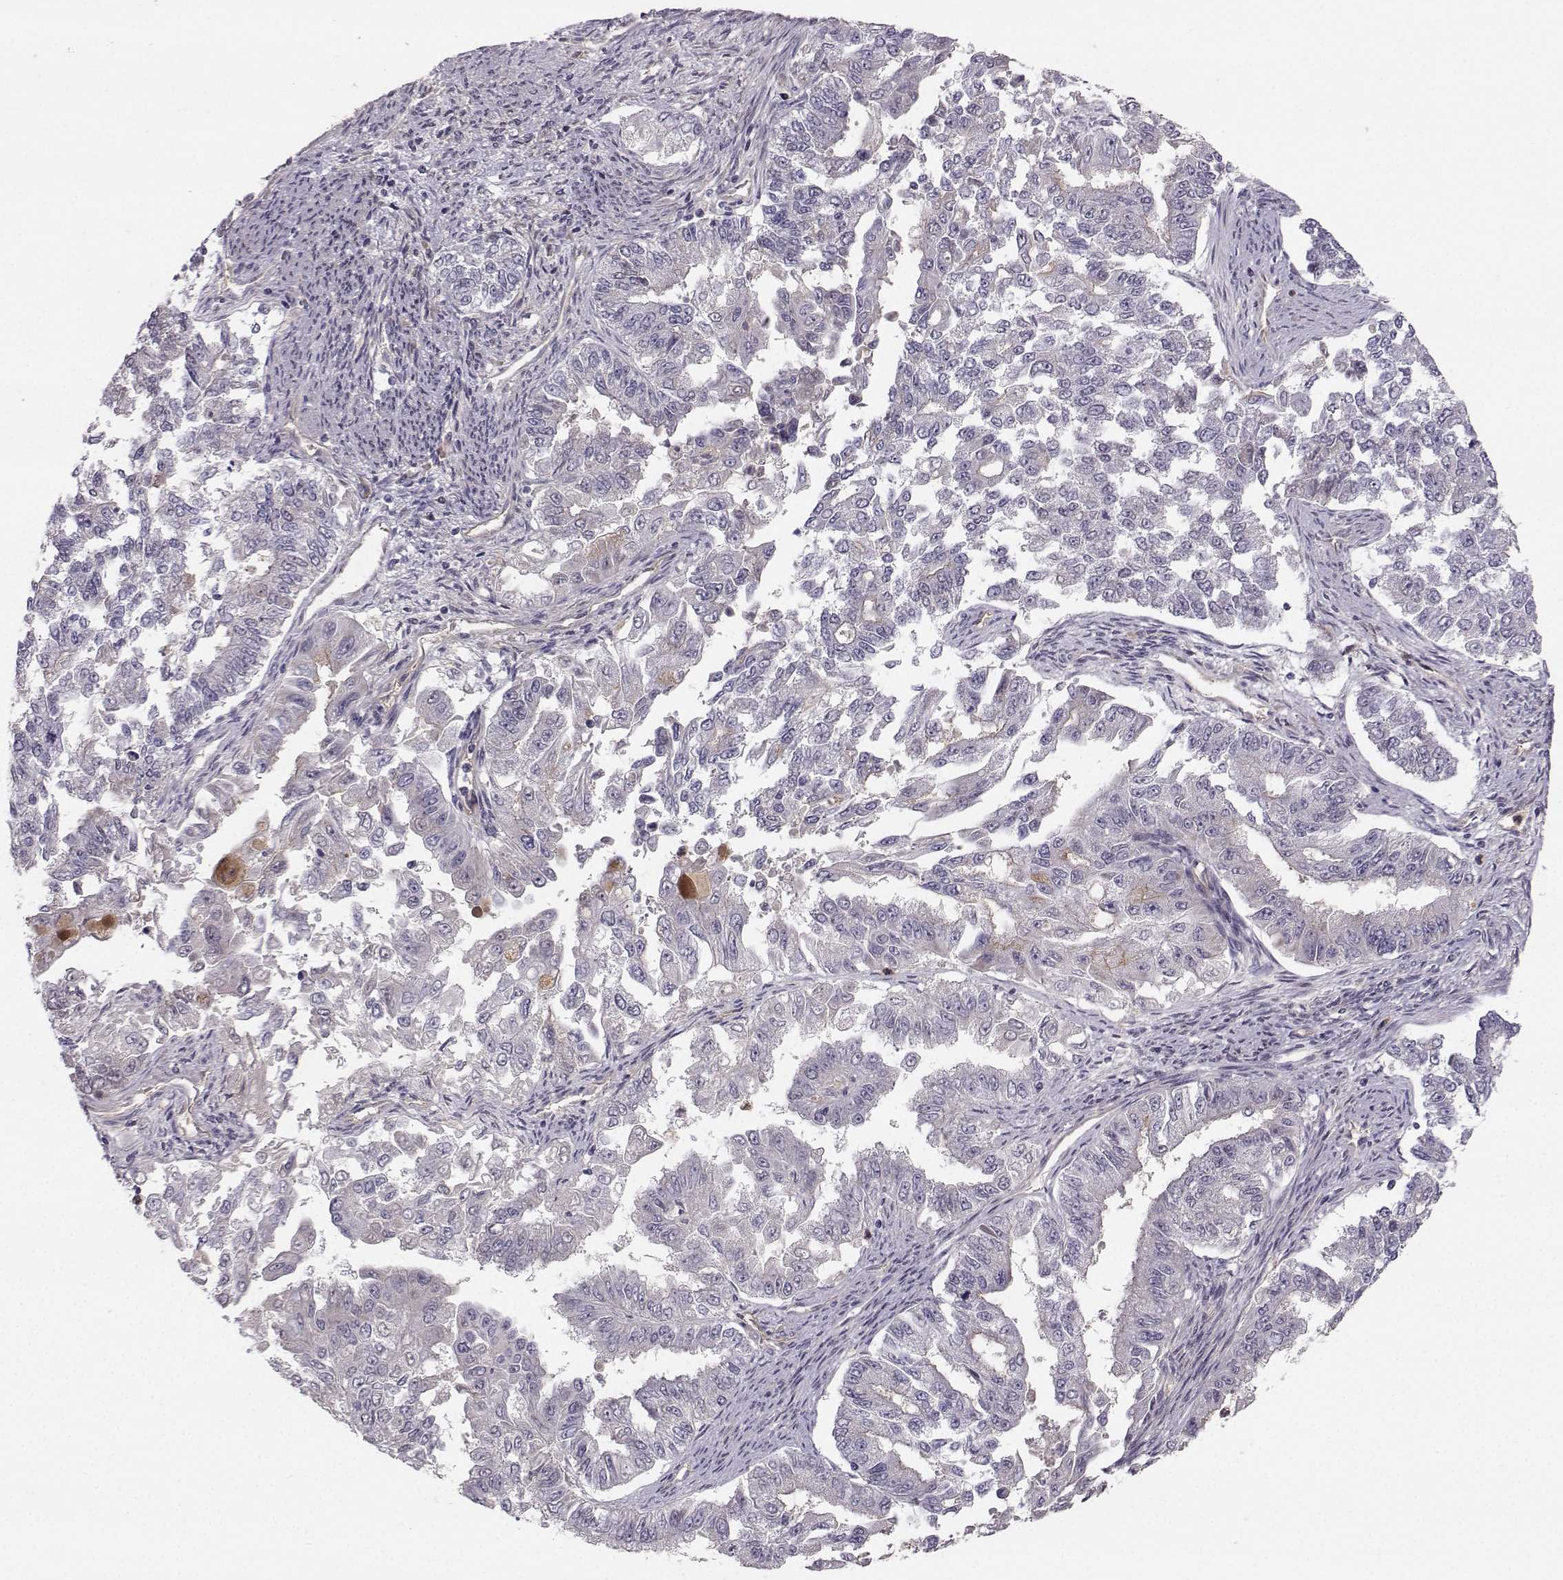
{"staining": {"intensity": "negative", "quantity": "none", "location": "none"}, "tissue": "endometrial cancer", "cell_type": "Tumor cells", "image_type": "cancer", "snomed": [{"axis": "morphology", "description": "Adenocarcinoma, NOS"}, {"axis": "topography", "description": "Uterus"}], "caption": "Tumor cells are negative for protein expression in human endometrial cancer.", "gene": "OPRD1", "patient": {"sex": "female", "age": 59}}